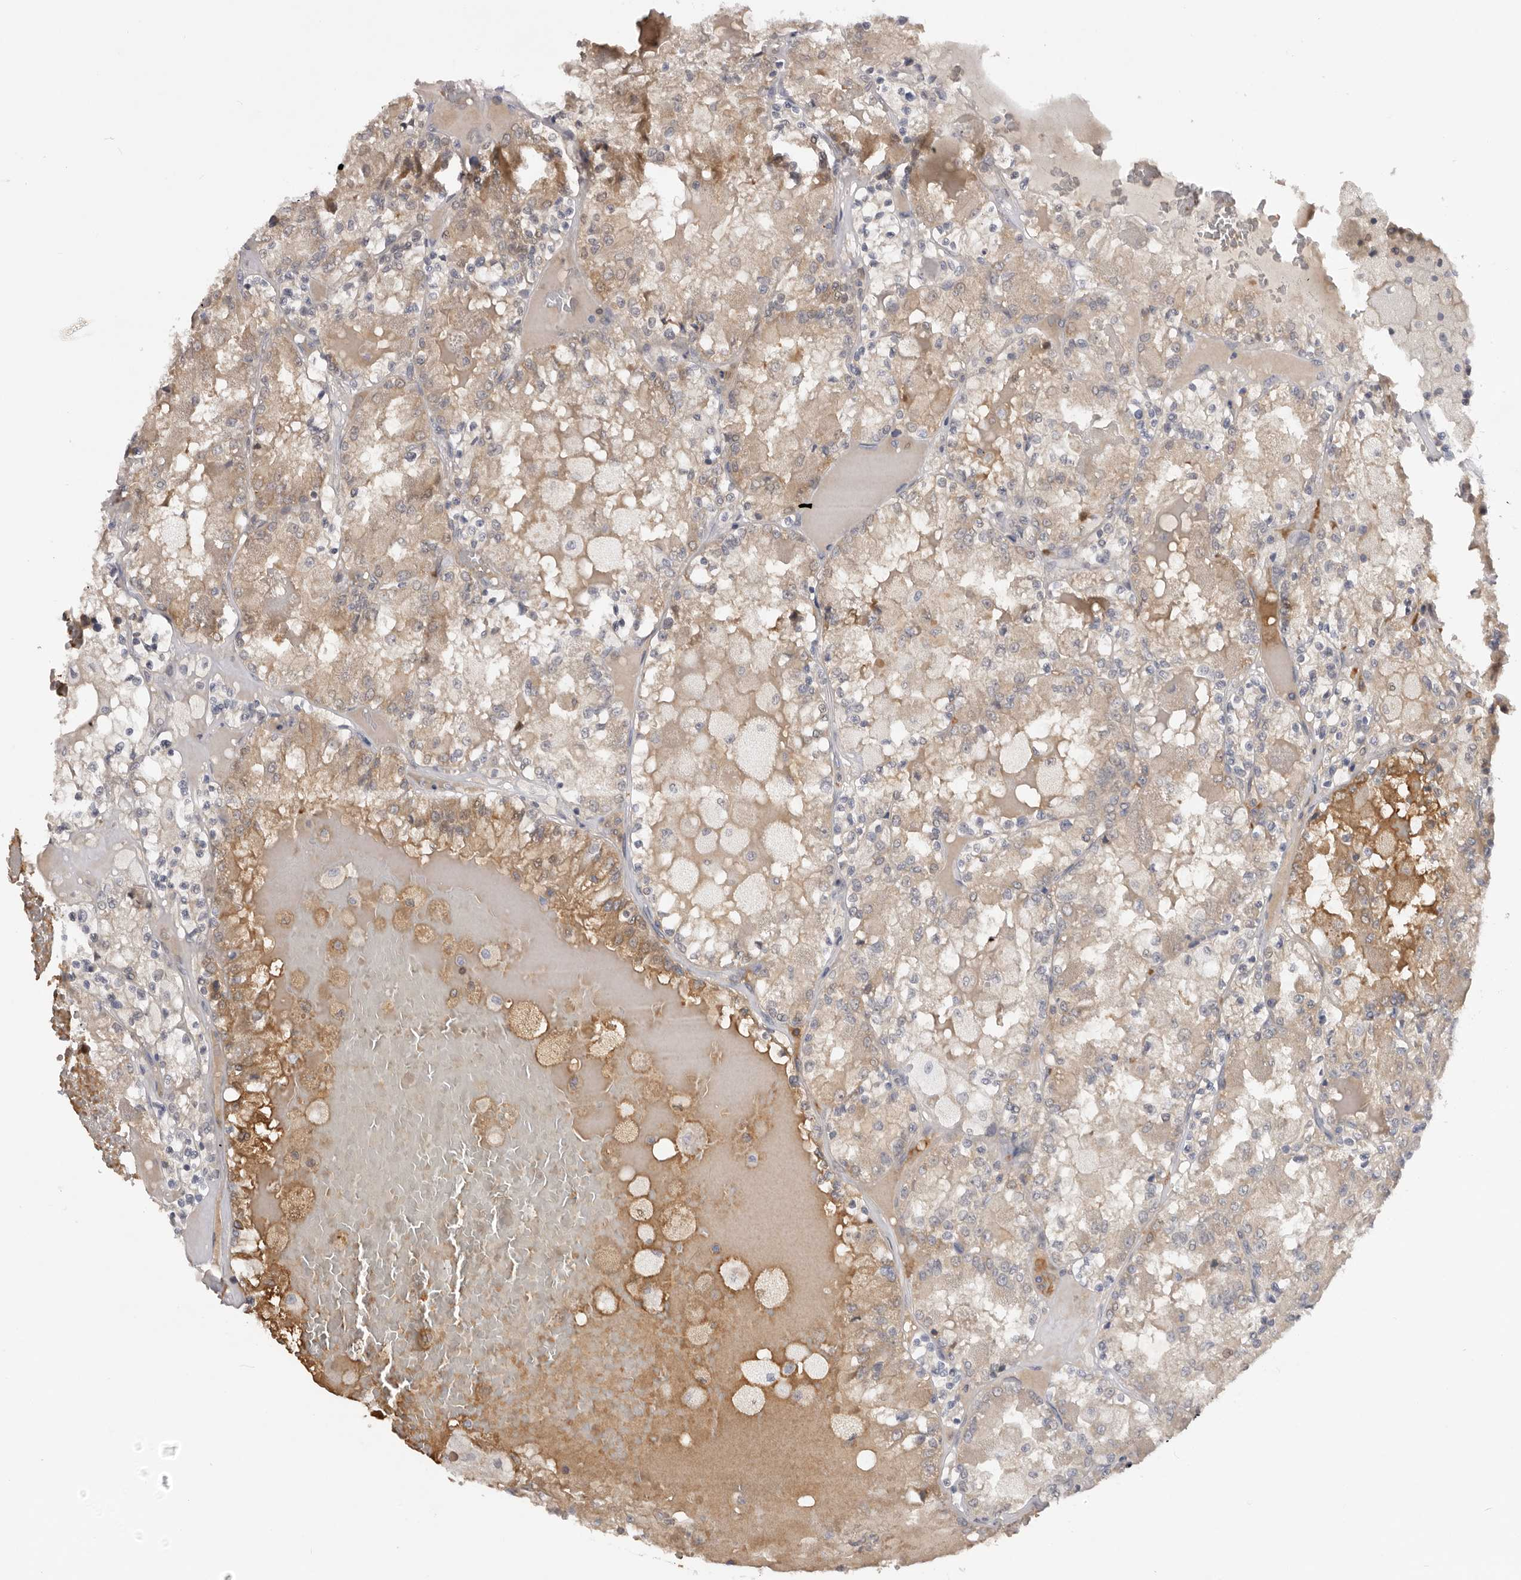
{"staining": {"intensity": "weak", "quantity": ">75%", "location": "cytoplasmic/membranous"}, "tissue": "renal cancer", "cell_type": "Tumor cells", "image_type": "cancer", "snomed": [{"axis": "morphology", "description": "Adenocarcinoma, NOS"}, {"axis": "topography", "description": "Kidney"}], "caption": "An image of human adenocarcinoma (renal) stained for a protein exhibits weak cytoplasmic/membranous brown staining in tumor cells. Immunohistochemistry (ihc) stains the protein of interest in brown and the nuclei are stained blue.", "gene": "TNR", "patient": {"sex": "female", "age": 56}}